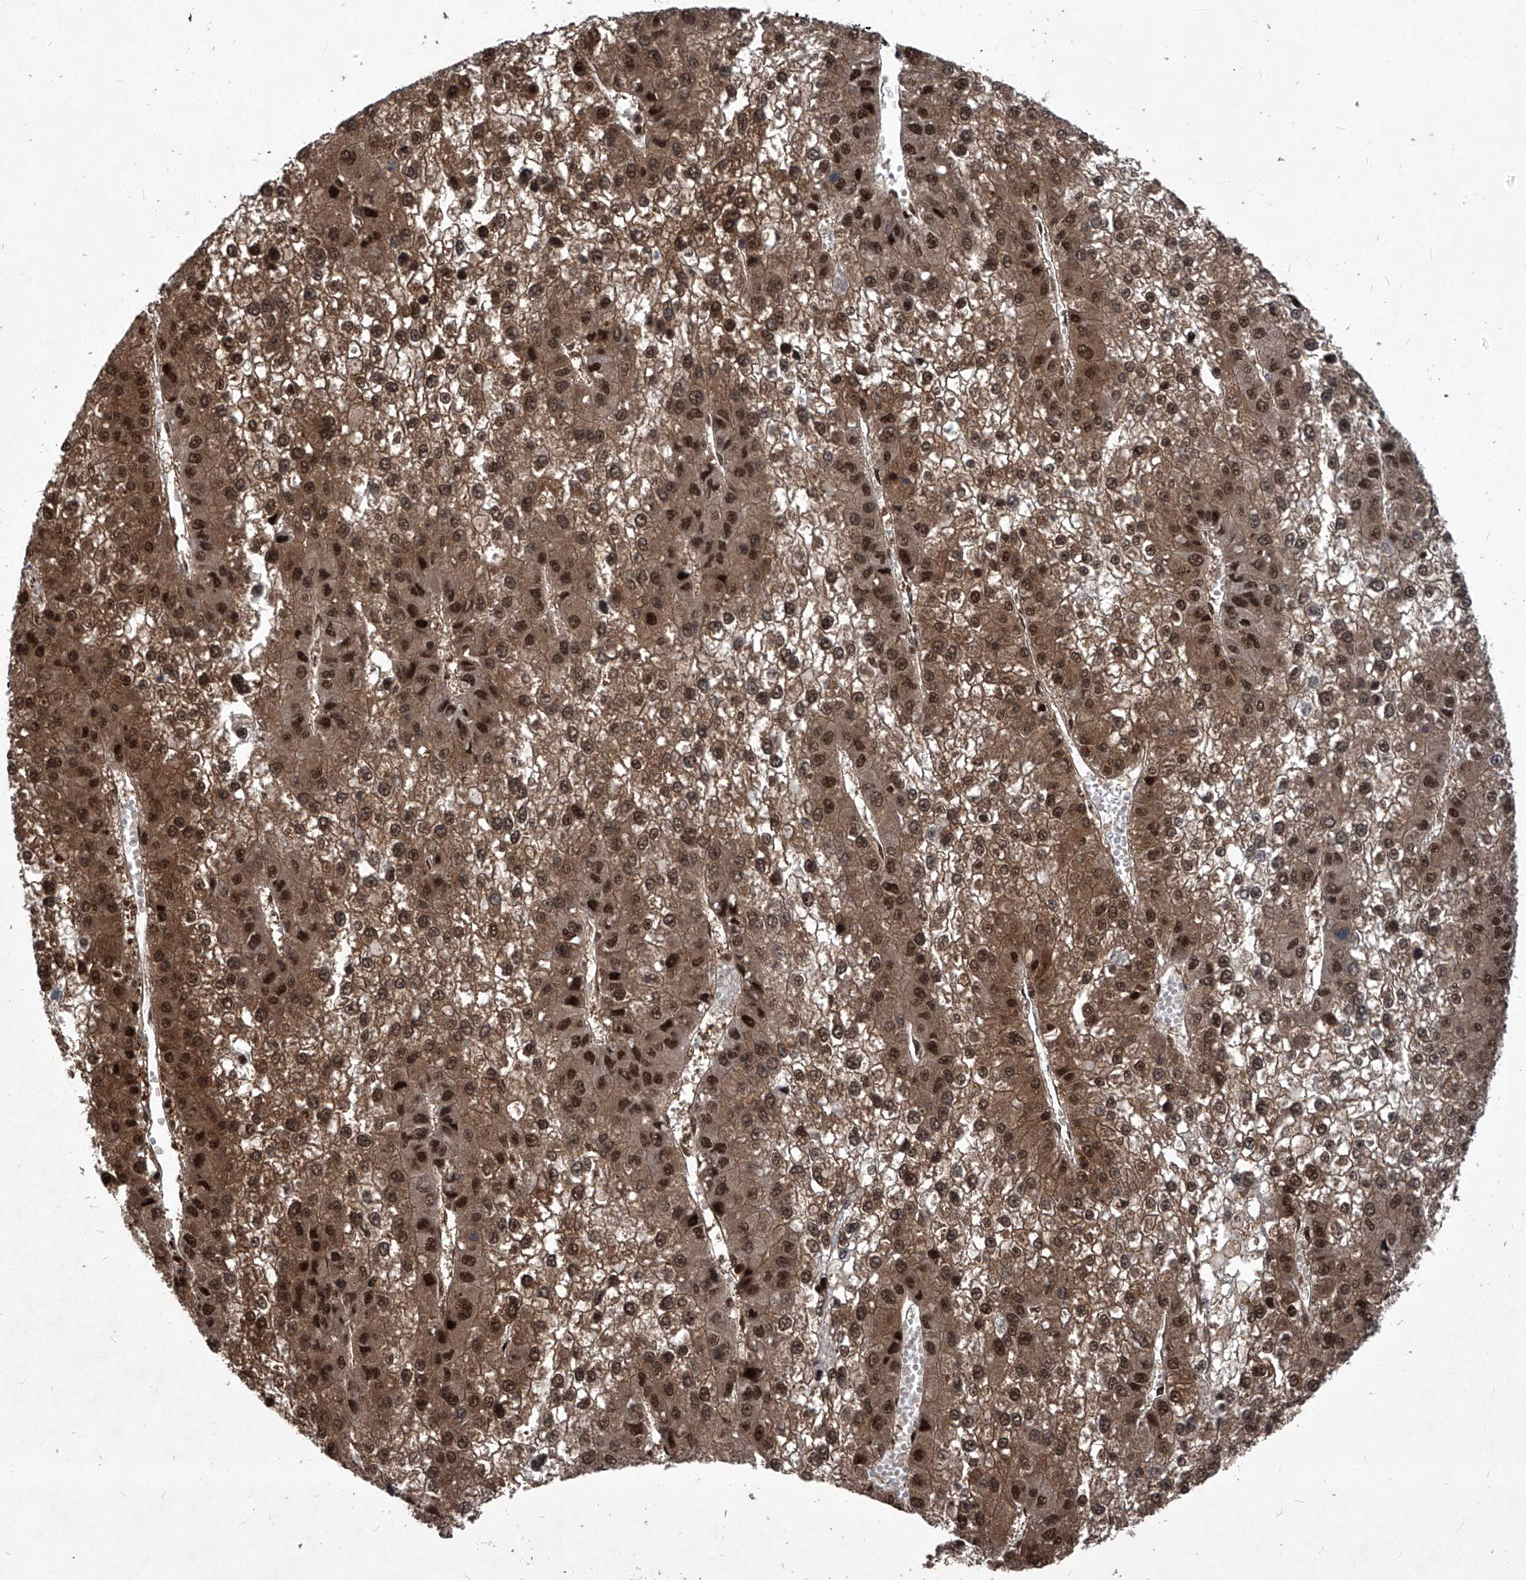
{"staining": {"intensity": "strong", "quantity": ">75%", "location": "cytoplasmic/membranous,nuclear"}, "tissue": "liver cancer", "cell_type": "Tumor cells", "image_type": "cancer", "snomed": [{"axis": "morphology", "description": "Carcinoma, Hepatocellular, NOS"}, {"axis": "topography", "description": "Liver"}], "caption": "DAB (3,3'-diaminobenzidine) immunohistochemical staining of hepatocellular carcinoma (liver) shows strong cytoplasmic/membranous and nuclear protein positivity in approximately >75% of tumor cells.", "gene": "PSMB1", "patient": {"sex": "female", "age": 73}}